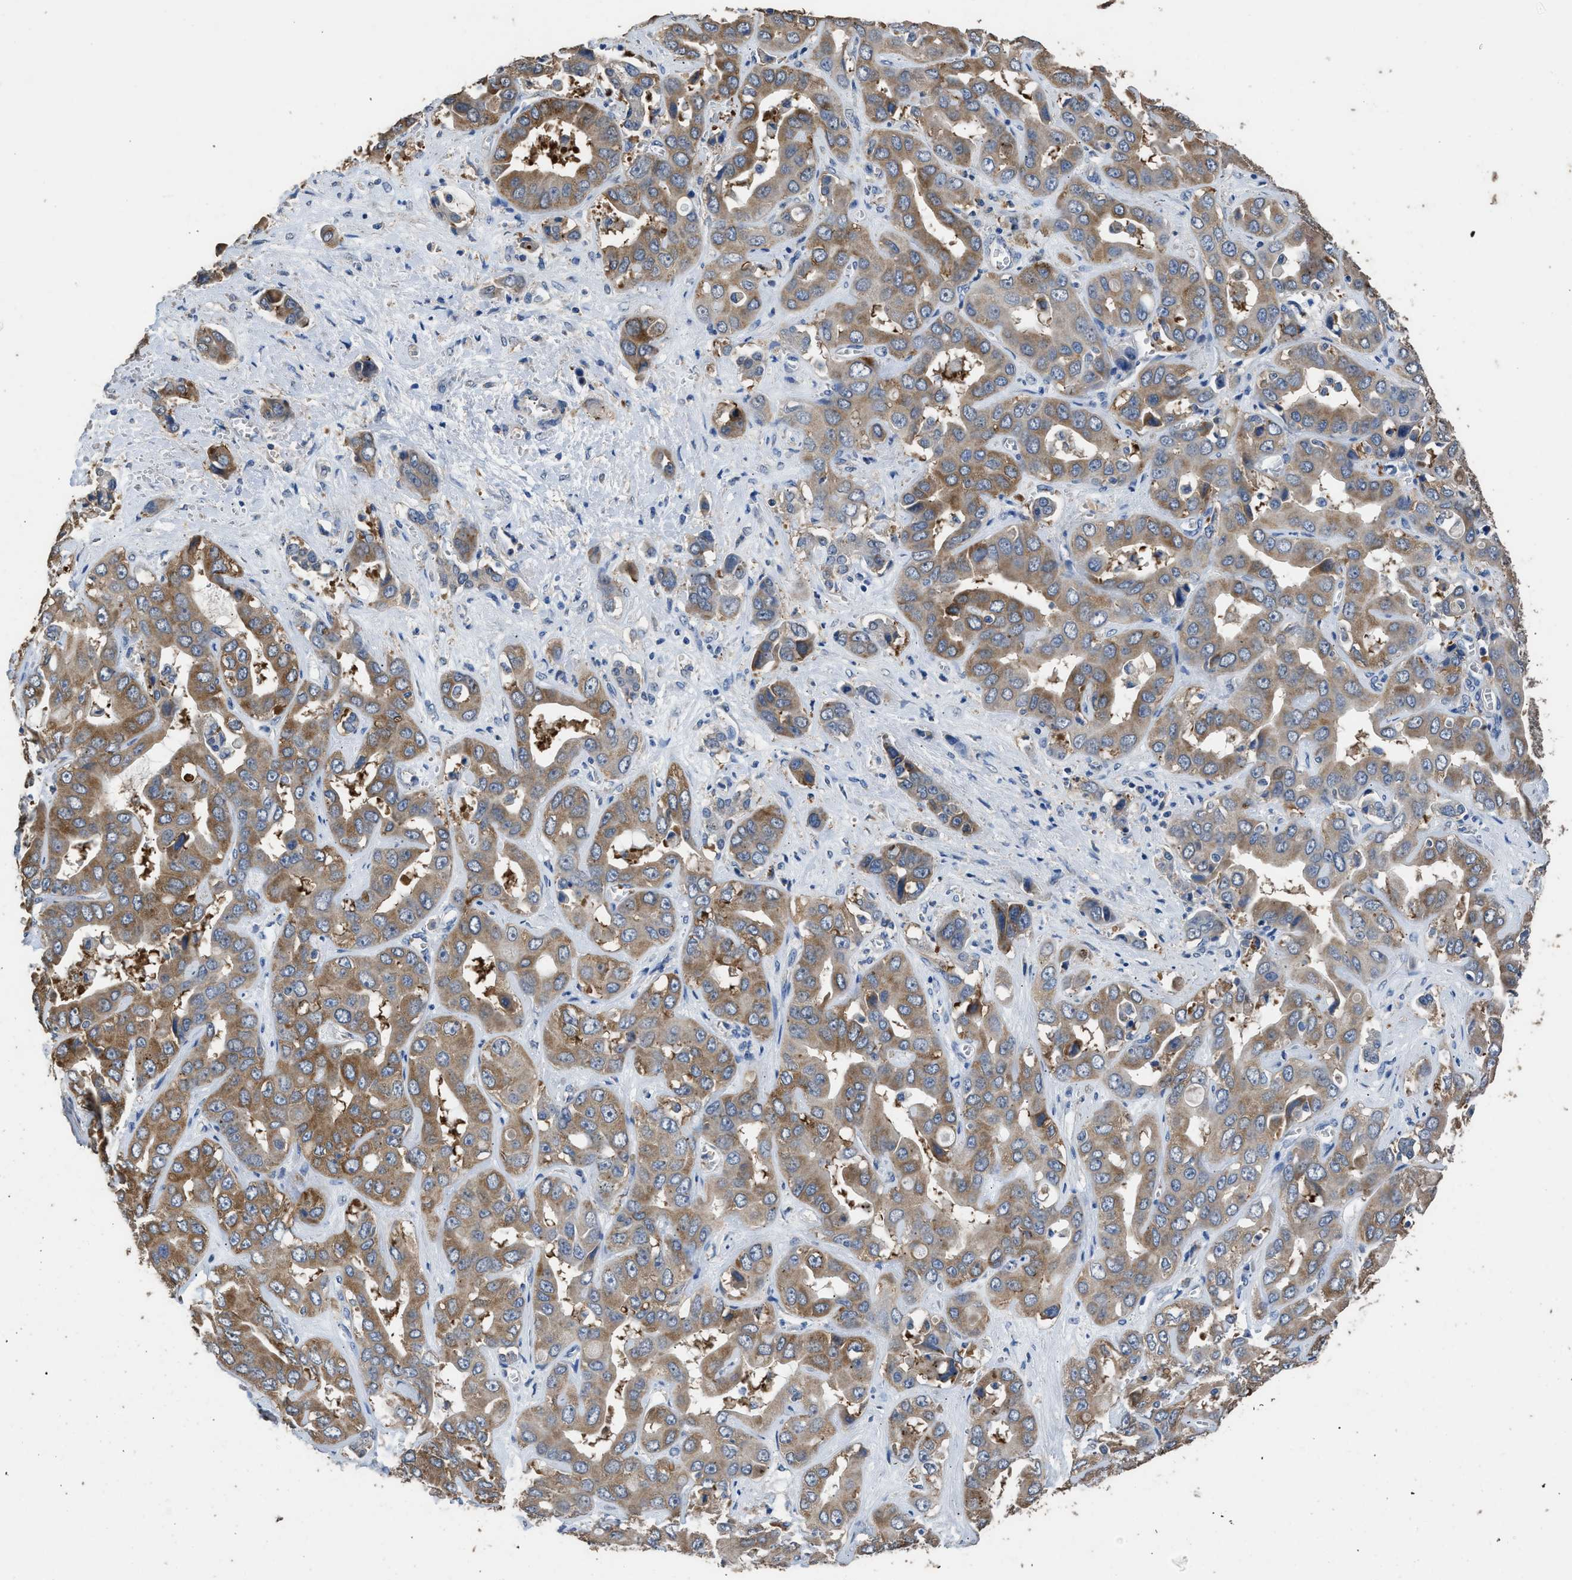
{"staining": {"intensity": "moderate", "quantity": ">75%", "location": "cytoplasmic/membranous"}, "tissue": "liver cancer", "cell_type": "Tumor cells", "image_type": "cancer", "snomed": [{"axis": "morphology", "description": "Cholangiocarcinoma"}, {"axis": "topography", "description": "Liver"}], "caption": "IHC of human liver cancer shows medium levels of moderate cytoplasmic/membranous positivity in approximately >75% of tumor cells. Using DAB (brown) and hematoxylin (blue) stains, captured at high magnification using brightfield microscopy.", "gene": "ITSN1", "patient": {"sex": "female", "age": 52}}